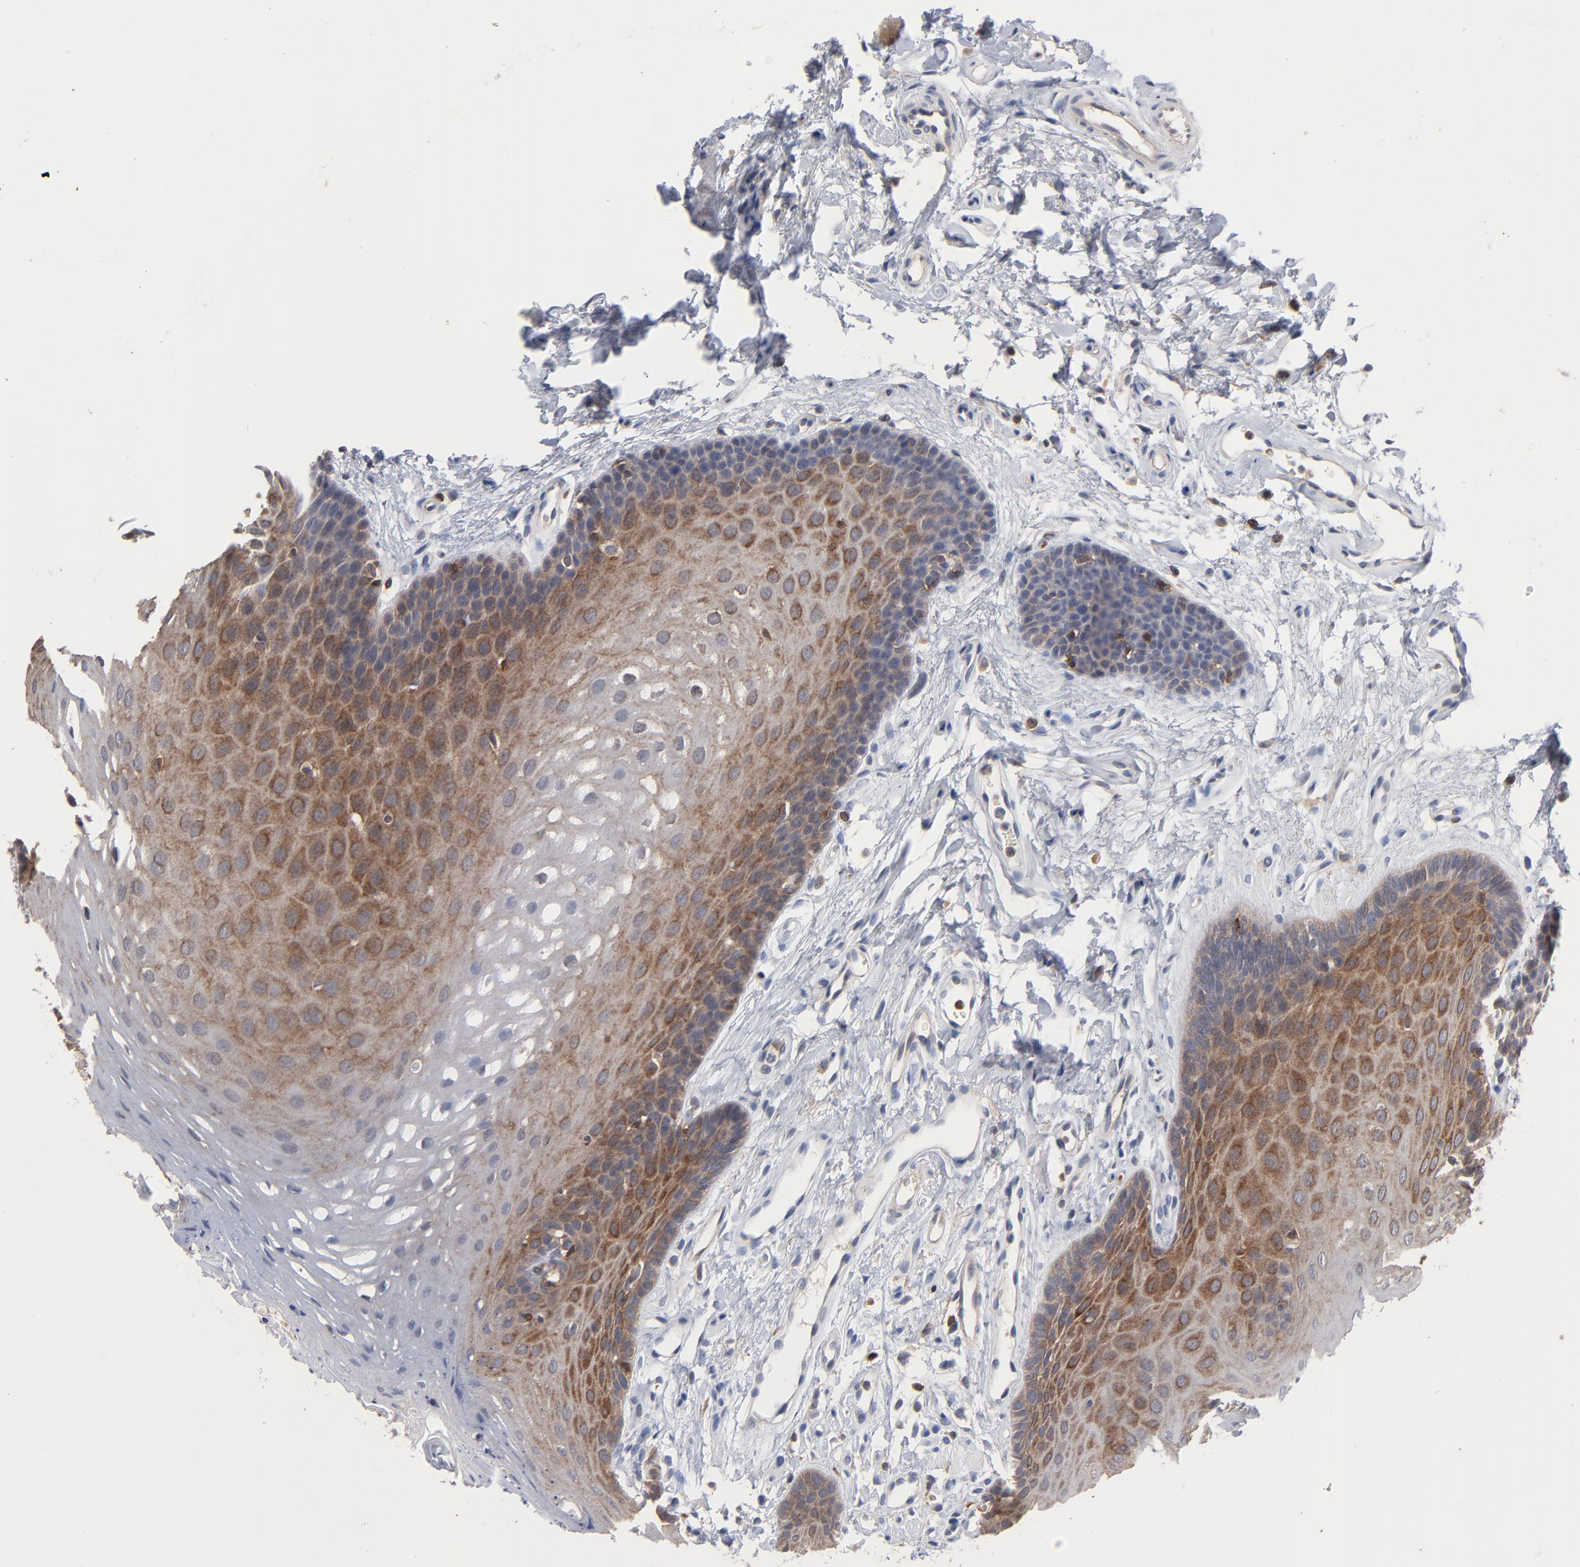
{"staining": {"intensity": "moderate", "quantity": "25%-75%", "location": "cytoplasmic/membranous"}, "tissue": "oral mucosa", "cell_type": "Squamous epithelial cells", "image_type": "normal", "snomed": [{"axis": "morphology", "description": "Normal tissue, NOS"}, {"axis": "topography", "description": "Oral tissue"}], "caption": "Immunohistochemical staining of benign human oral mucosa reveals moderate cytoplasmic/membranous protein staining in approximately 25%-75% of squamous epithelial cells.", "gene": "PDLIM2", "patient": {"sex": "male", "age": 62}}